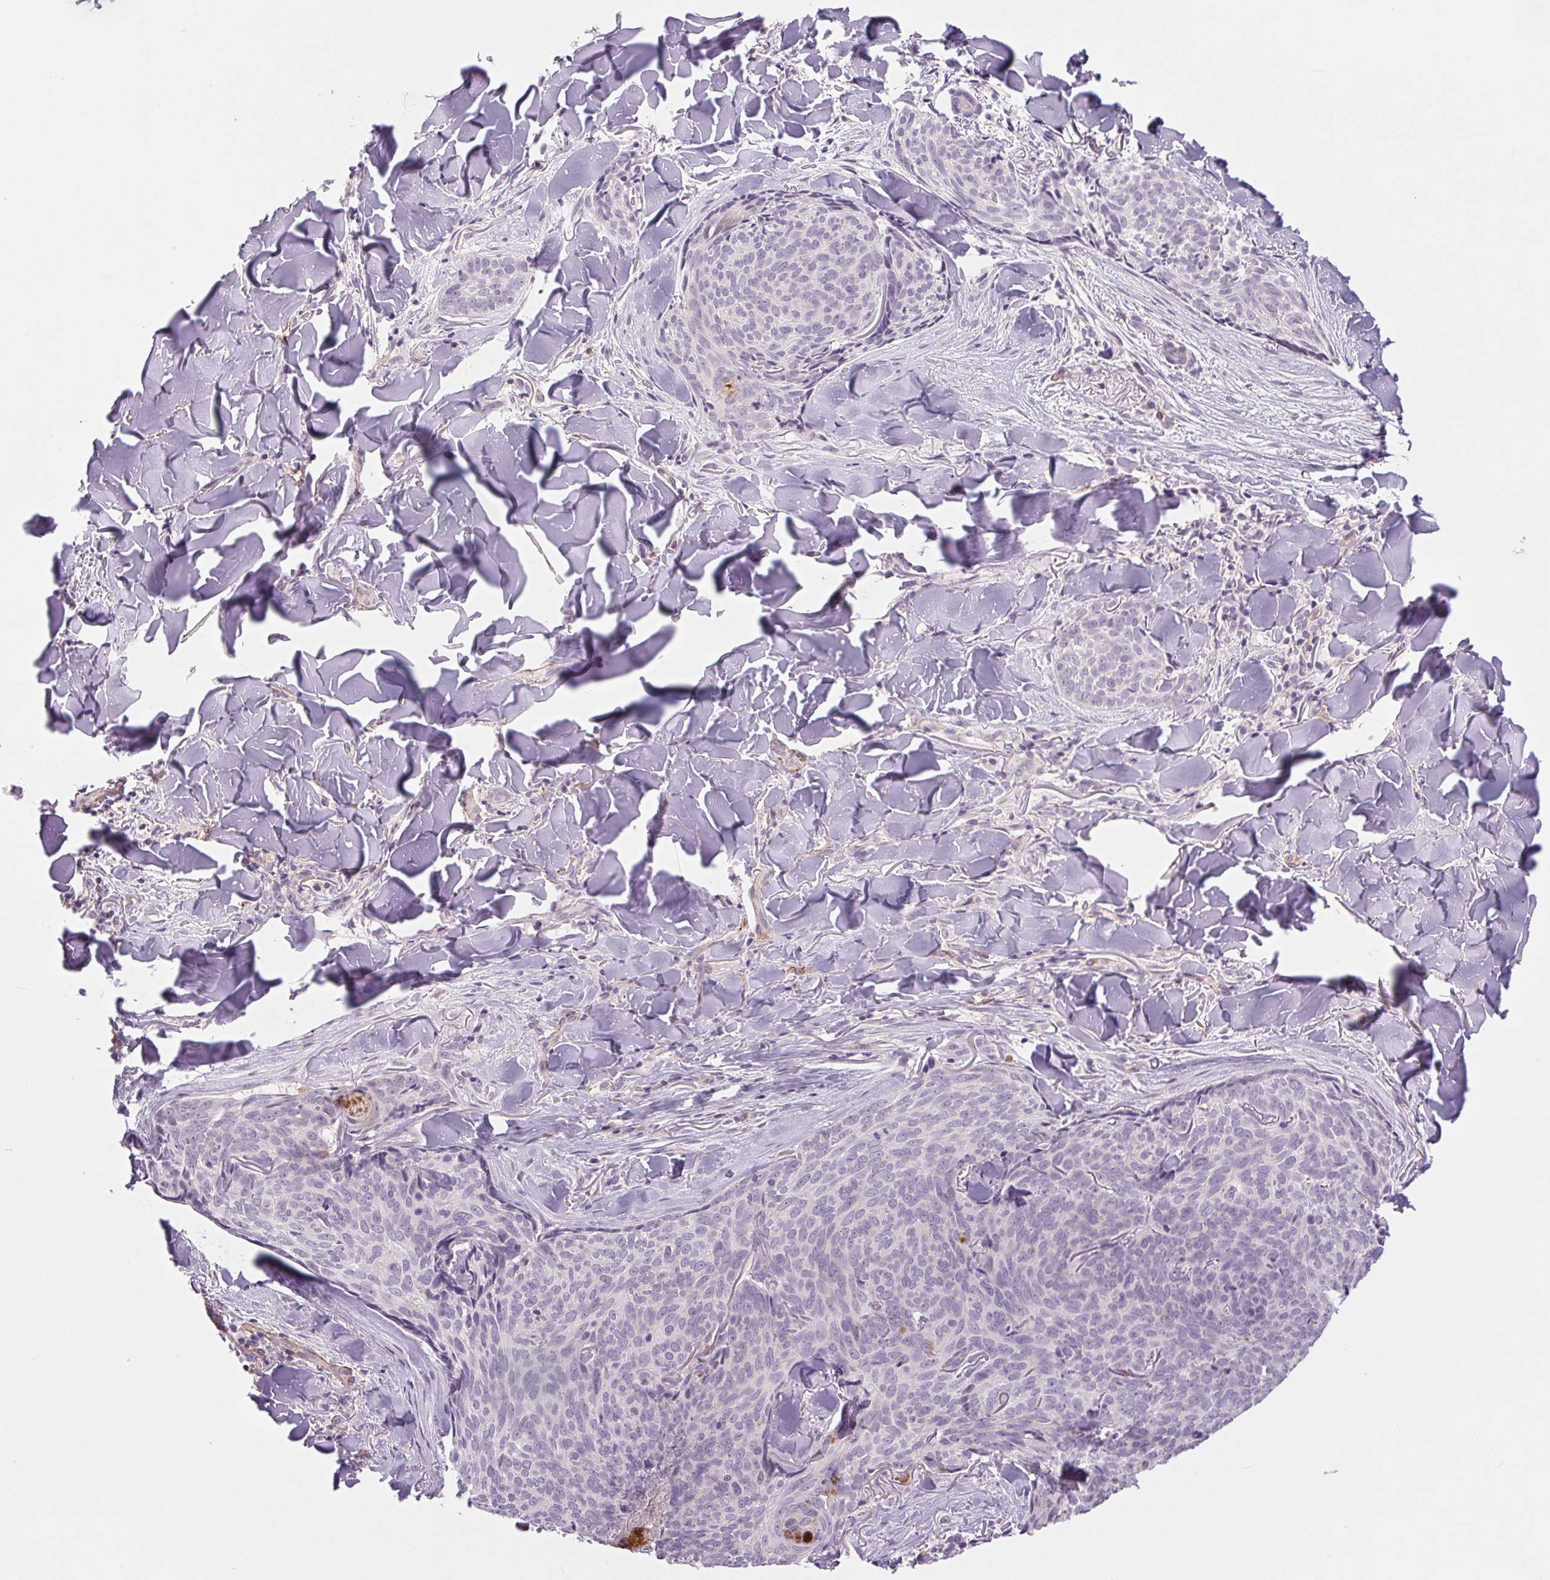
{"staining": {"intensity": "negative", "quantity": "none", "location": "none"}, "tissue": "skin cancer", "cell_type": "Tumor cells", "image_type": "cancer", "snomed": [{"axis": "morphology", "description": "Basal cell carcinoma"}, {"axis": "topography", "description": "Skin"}], "caption": "Tumor cells are negative for brown protein staining in basal cell carcinoma (skin).", "gene": "MS4A13", "patient": {"sex": "female", "age": 82}}